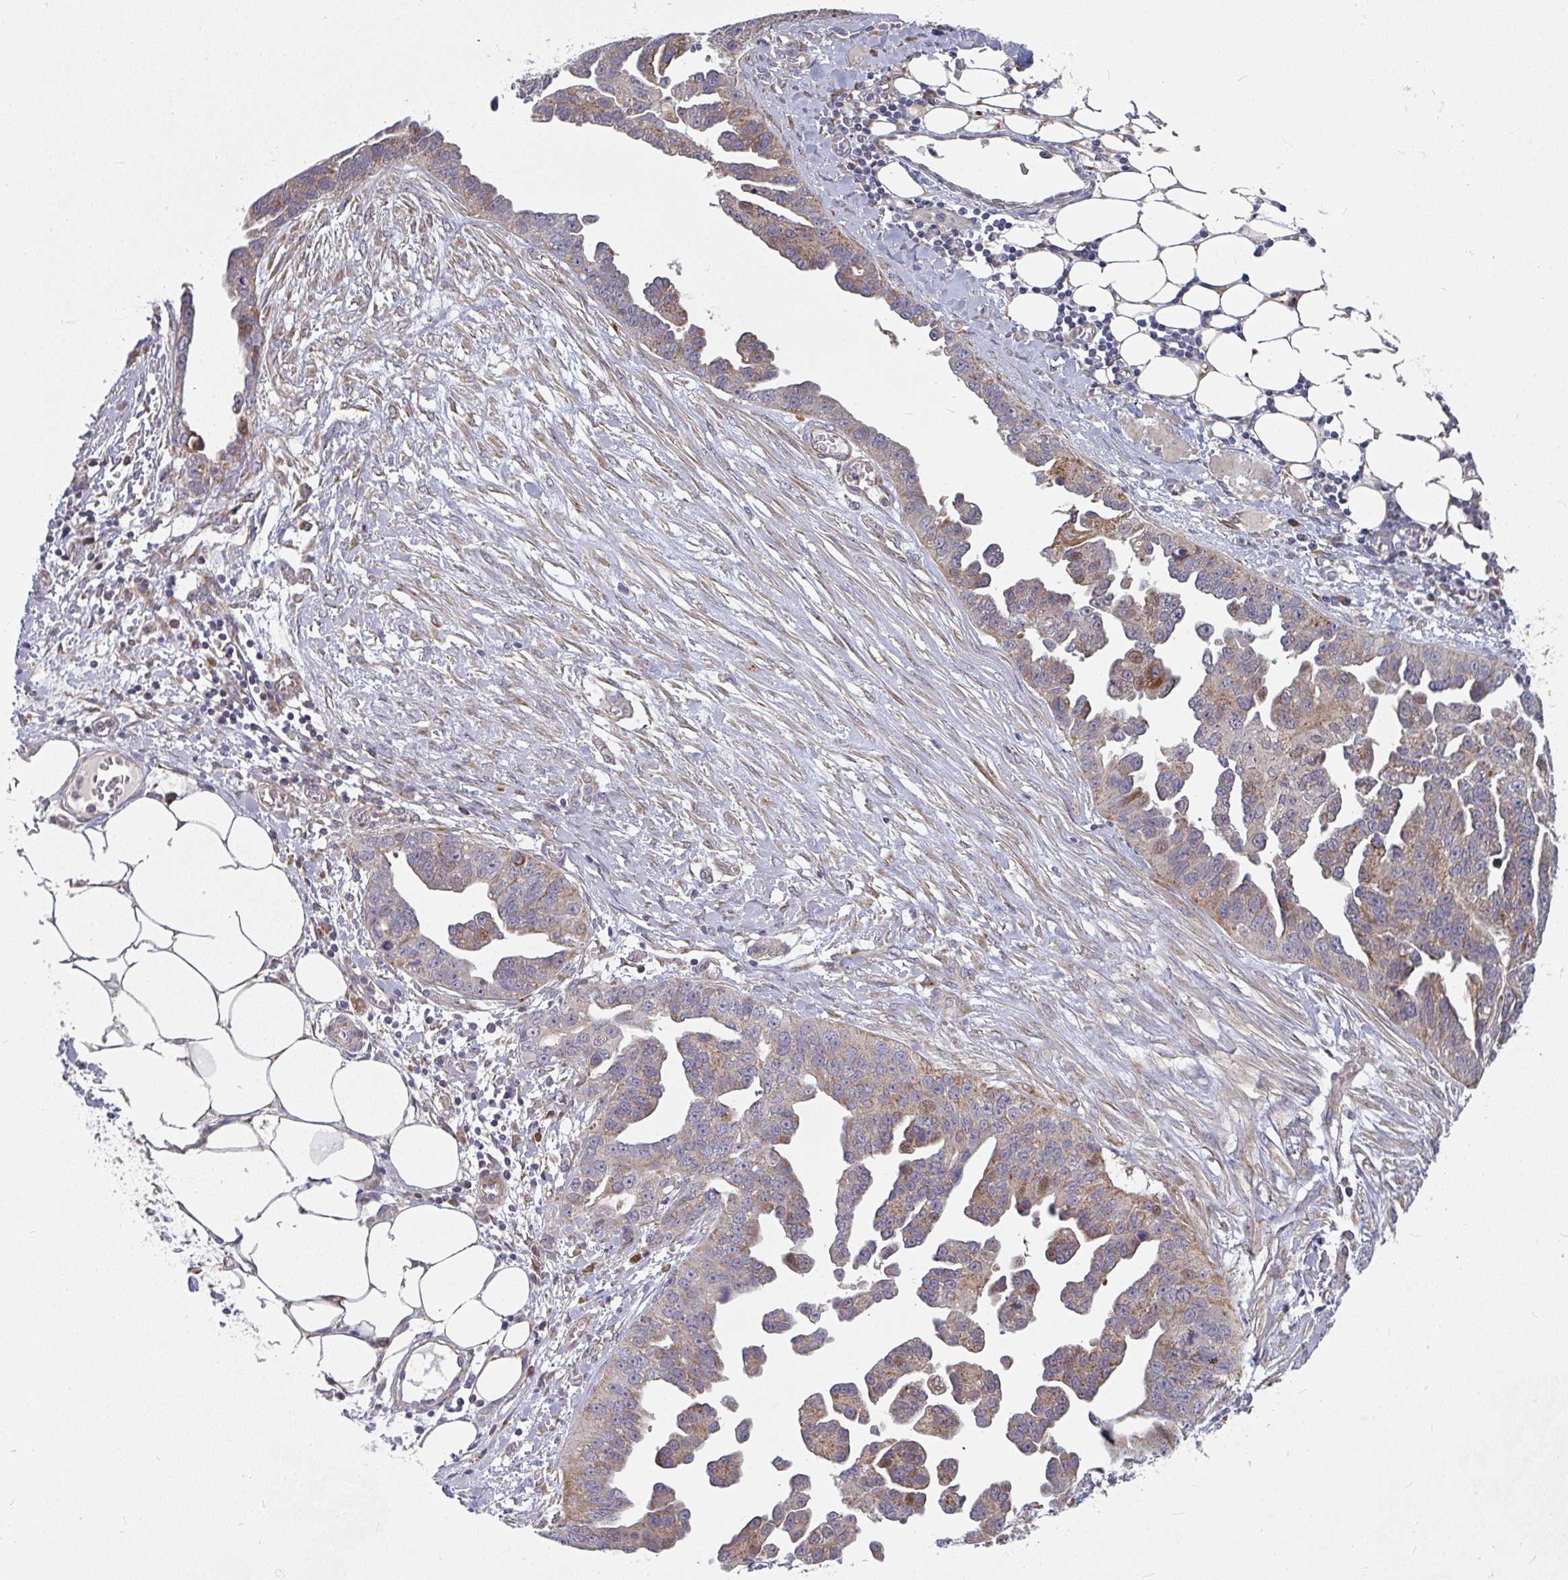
{"staining": {"intensity": "moderate", "quantity": "25%-75%", "location": "cytoplasmic/membranous"}, "tissue": "ovarian cancer", "cell_type": "Tumor cells", "image_type": "cancer", "snomed": [{"axis": "morphology", "description": "Cystadenocarcinoma, serous, NOS"}, {"axis": "topography", "description": "Ovary"}], "caption": "Ovarian cancer (serous cystadenocarcinoma) tissue displays moderate cytoplasmic/membranous positivity in about 25%-75% of tumor cells, visualized by immunohistochemistry.", "gene": "RHEBL1", "patient": {"sex": "female", "age": 75}}